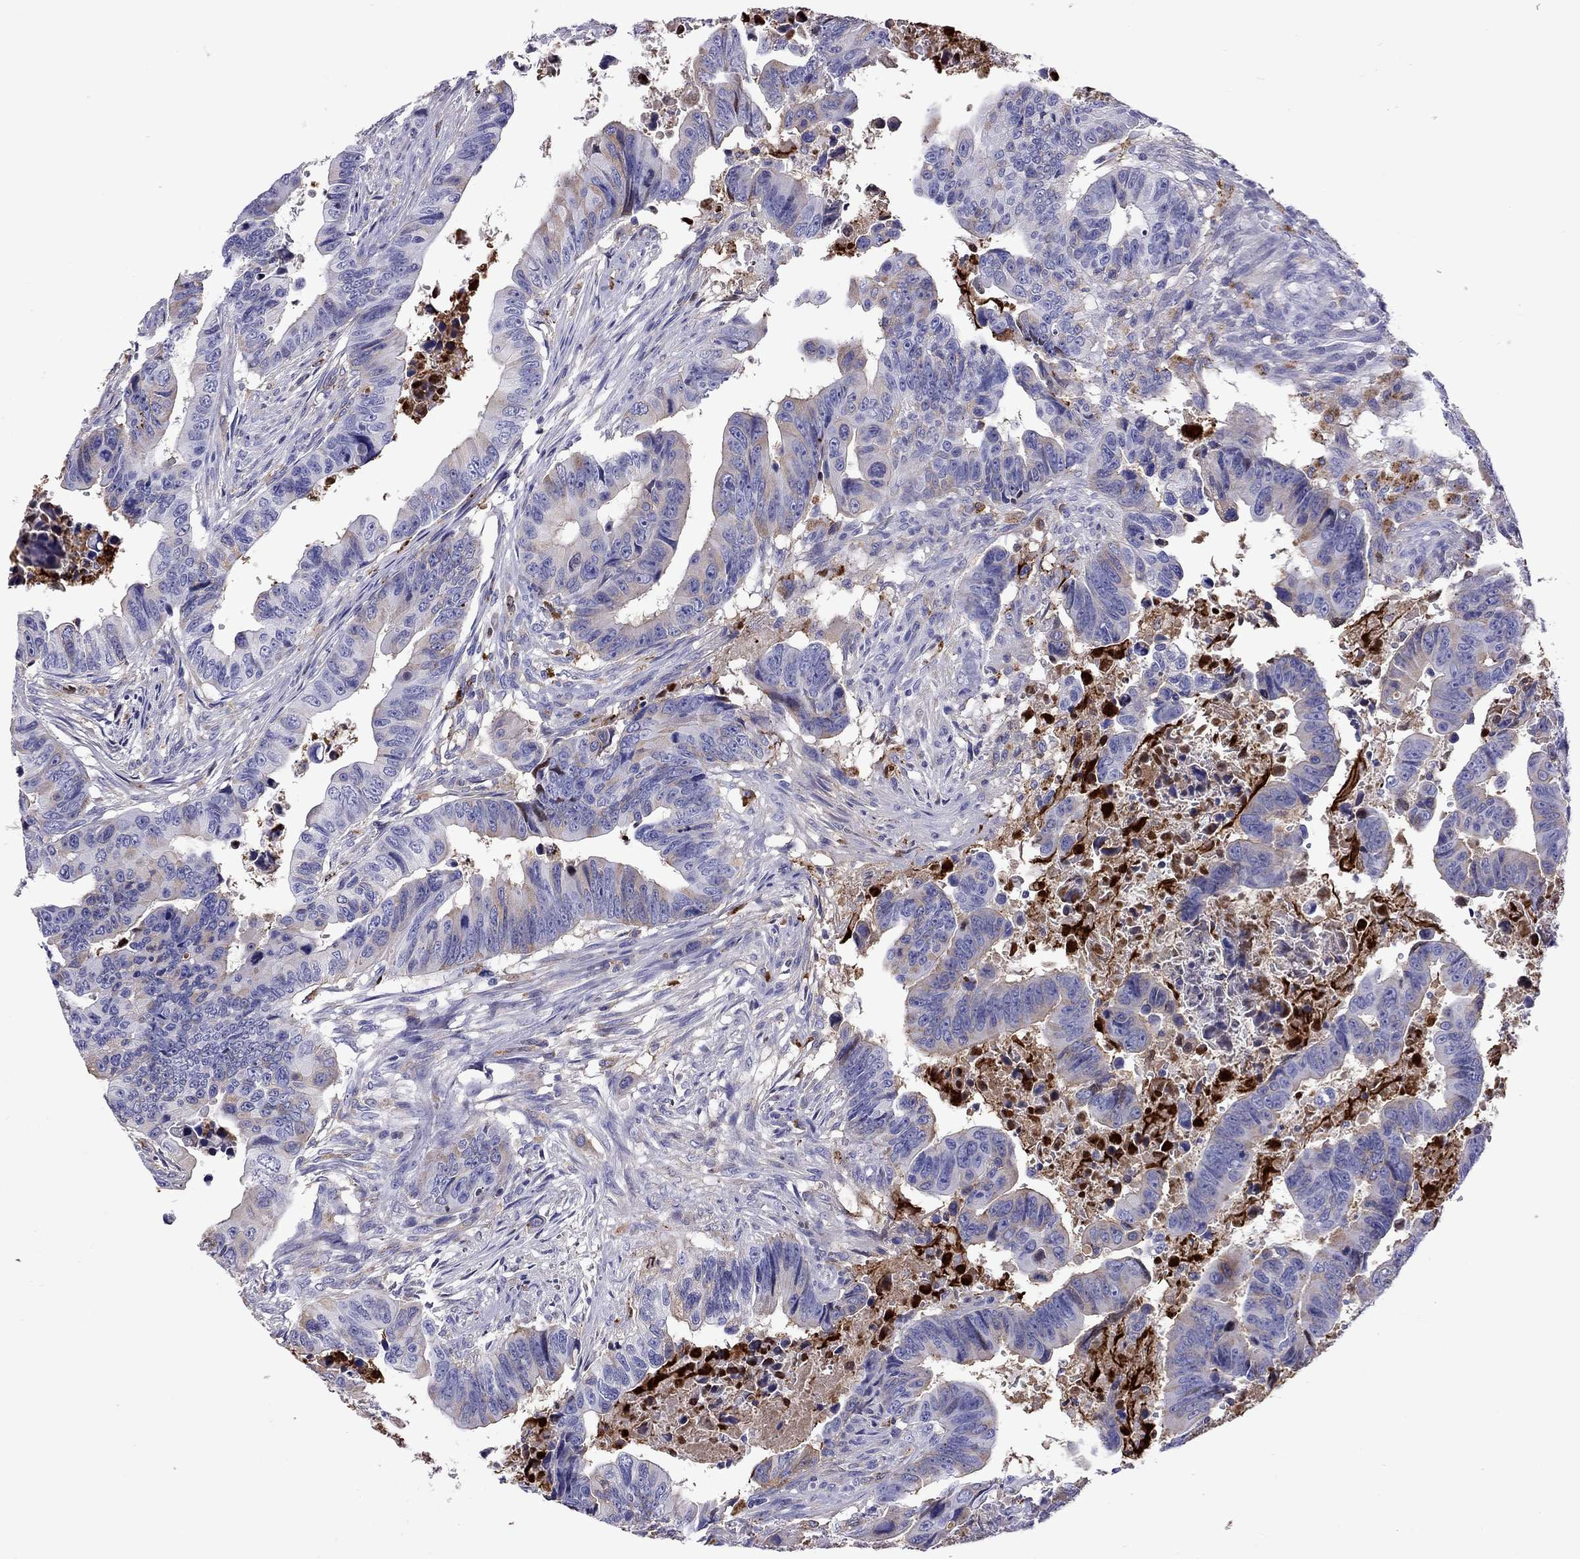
{"staining": {"intensity": "weak", "quantity": "25%-75%", "location": "cytoplasmic/membranous"}, "tissue": "colorectal cancer", "cell_type": "Tumor cells", "image_type": "cancer", "snomed": [{"axis": "morphology", "description": "Adenocarcinoma, NOS"}, {"axis": "topography", "description": "Colon"}], "caption": "Adenocarcinoma (colorectal) stained with immunohistochemistry demonstrates weak cytoplasmic/membranous staining in about 25%-75% of tumor cells.", "gene": "SERPINA3", "patient": {"sex": "female", "age": 87}}